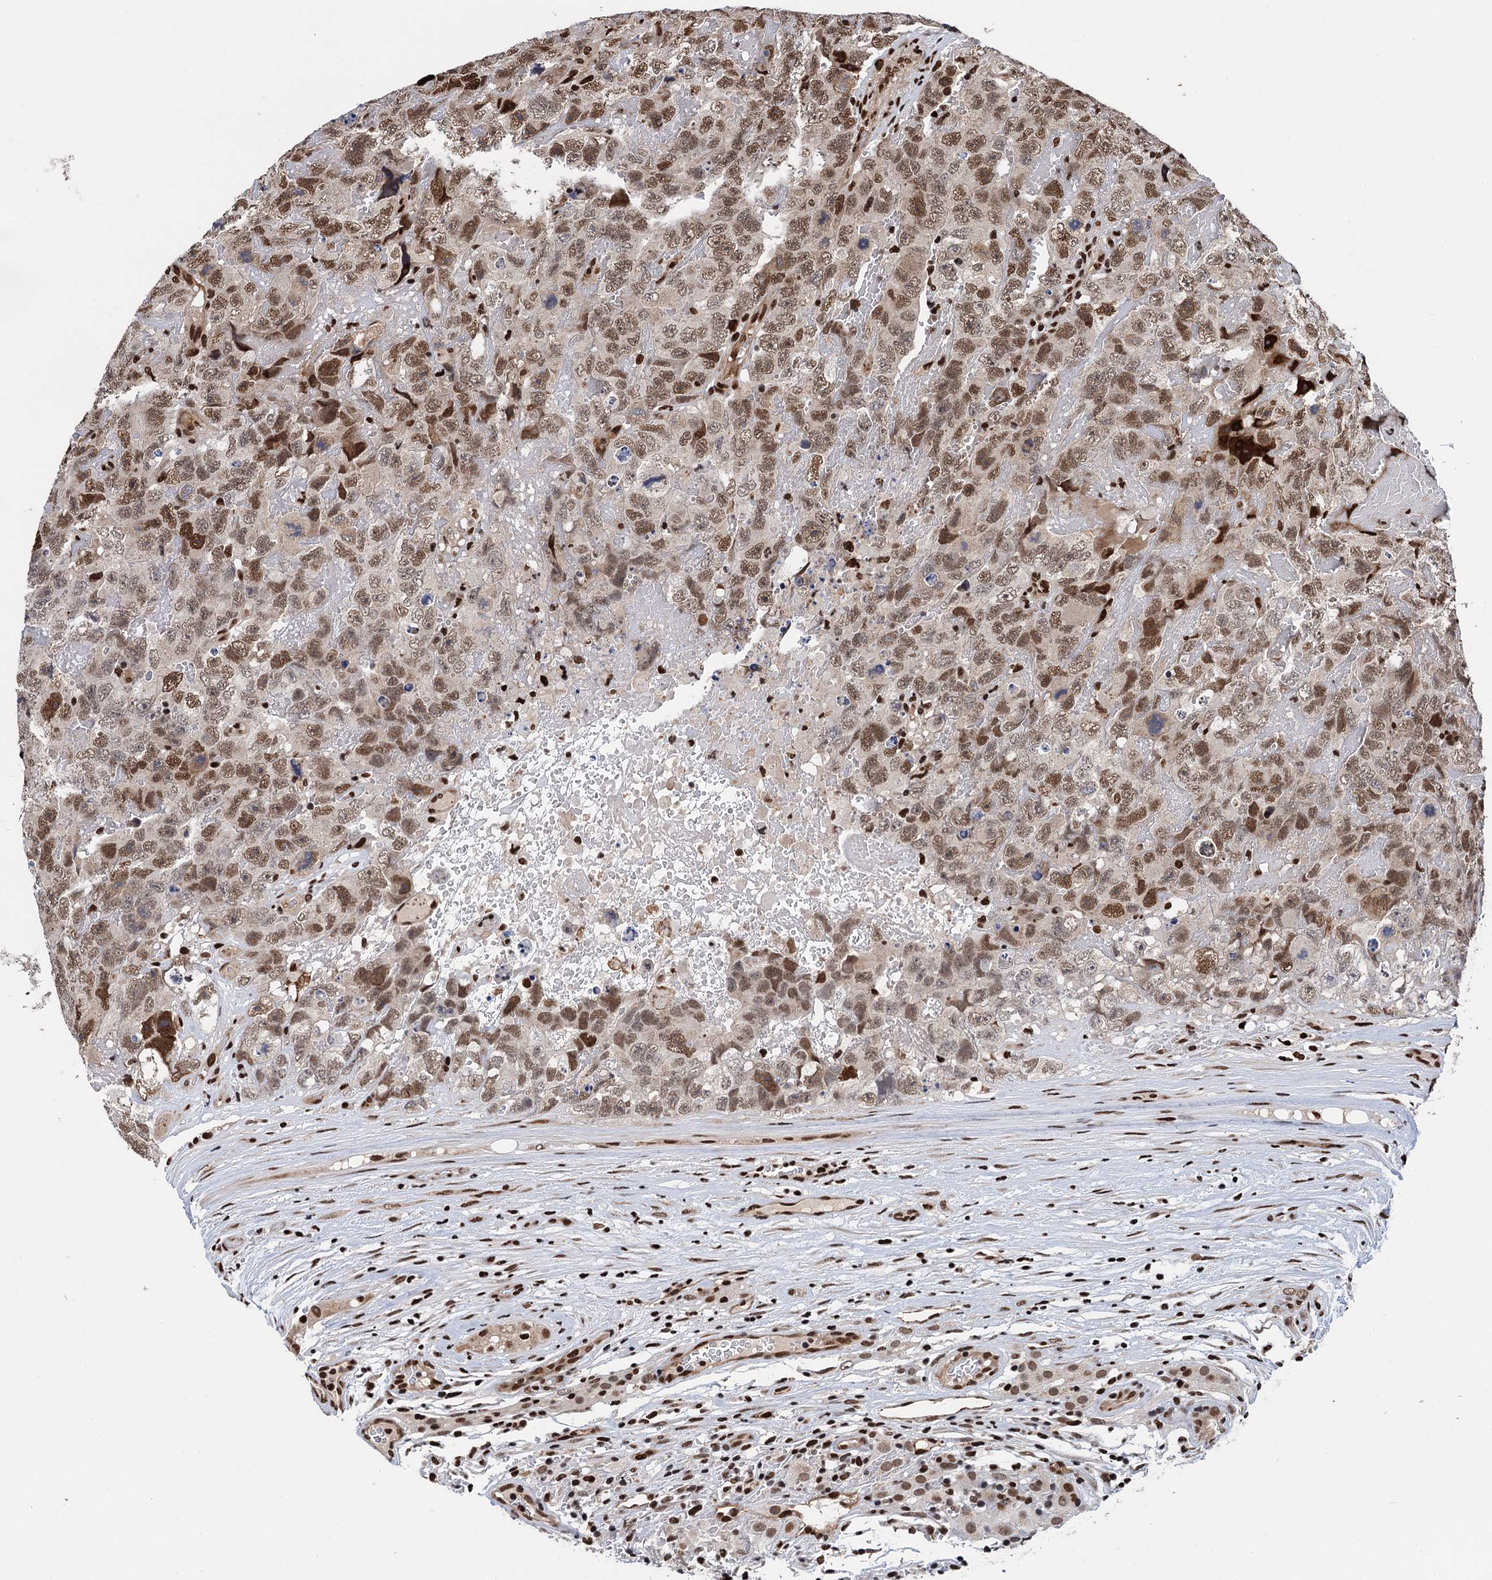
{"staining": {"intensity": "moderate", "quantity": ">75%", "location": "nuclear"}, "tissue": "testis cancer", "cell_type": "Tumor cells", "image_type": "cancer", "snomed": [{"axis": "morphology", "description": "Carcinoma, Embryonal, NOS"}, {"axis": "topography", "description": "Testis"}], "caption": "Immunohistochemistry (DAB) staining of human testis cancer (embryonal carcinoma) demonstrates moderate nuclear protein positivity in approximately >75% of tumor cells.", "gene": "PPP4R1", "patient": {"sex": "male", "age": 45}}